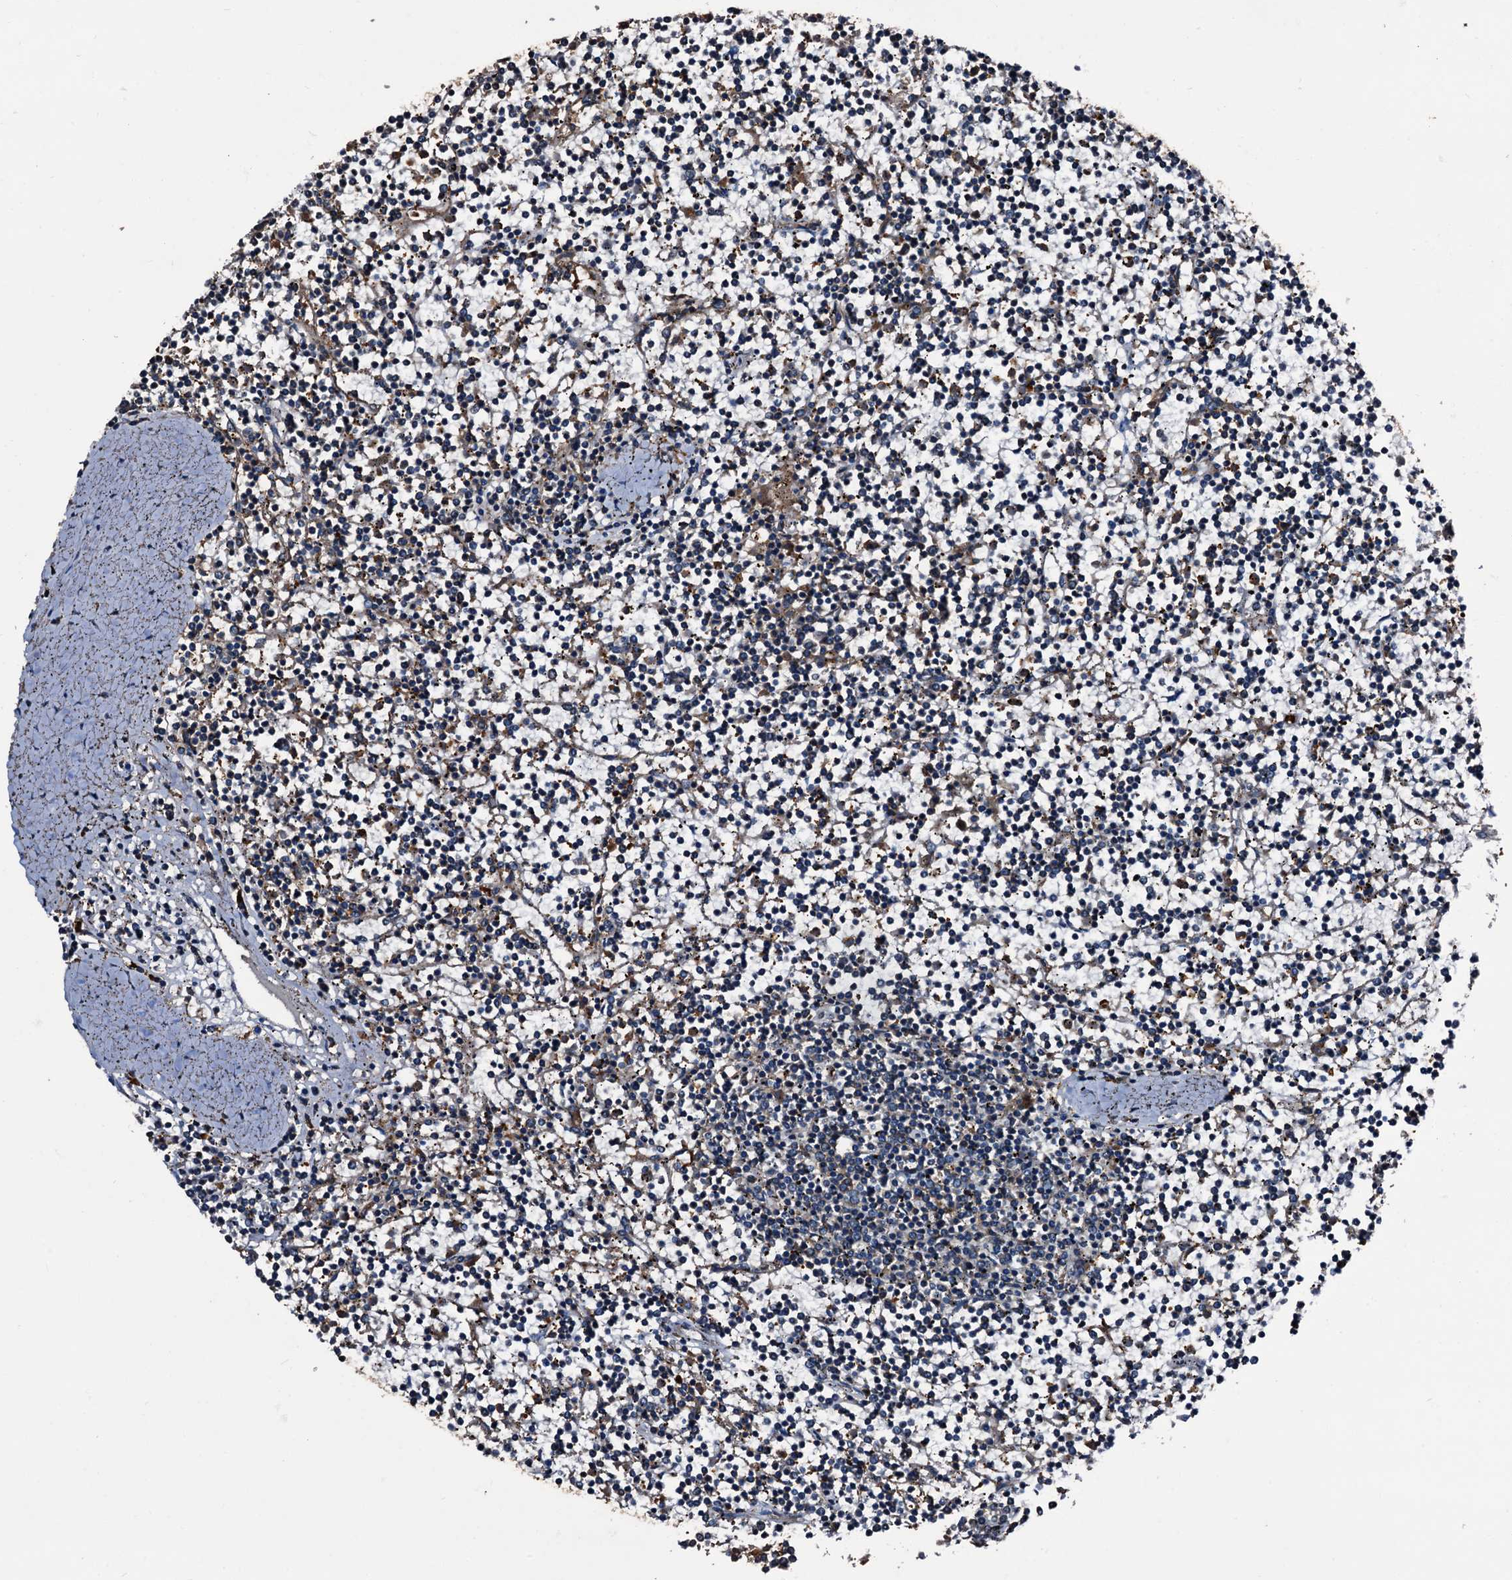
{"staining": {"intensity": "negative", "quantity": "none", "location": "none"}, "tissue": "lymphoma", "cell_type": "Tumor cells", "image_type": "cancer", "snomed": [{"axis": "morphology", "description": "Malignant lymphoma, non-Hodgkin's type, Low grade"}, {"axis": "topography", "description": "Spleen"}], "caption": "The image exhibits no significant expression in tumor cells of malignant lymphoma, non-Hodgkin's type (low-grade).", "gene": "PEX5", "patient": {"sex": "female", "age": 19}}